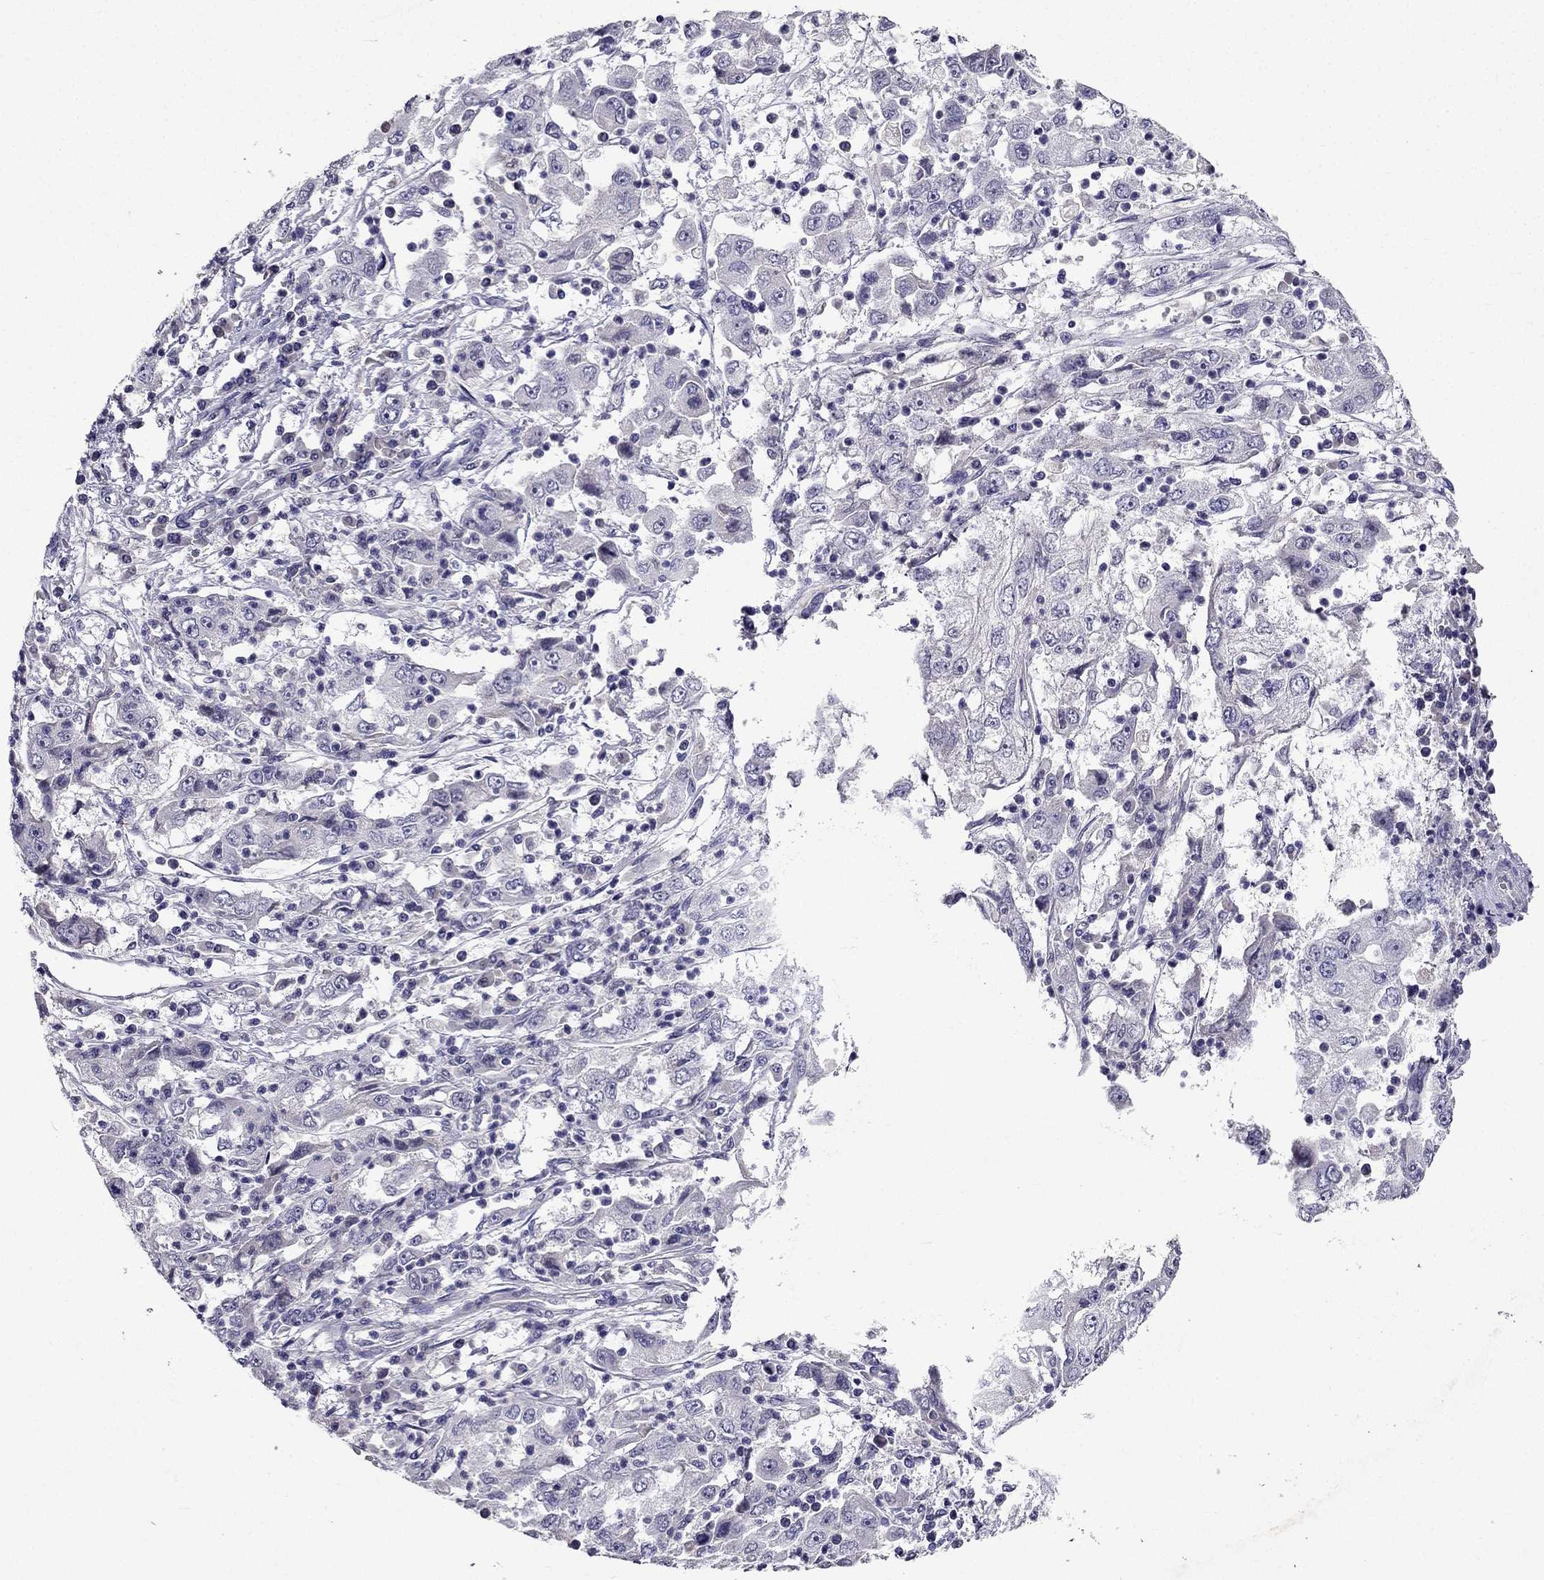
{"staining": {"intensity": "negative", "quantity": "none", "location": "none"}, "tissue": "cervical cancer", "cell_type": "Tumor cells", "image_type": "cancer", "snomed": [{"axis": "morphology", "description": "Squamous cell carcinoma, NOS"}, {"axis": "topography", "description": "Cervix"}], "caption": "Human squamous cell carcinoma (cervical) stained for a protein using IHC reveals no positivity in tumor cells.", "gene": "DUSP15", "patient": {"sex": "female", "age": 36}}